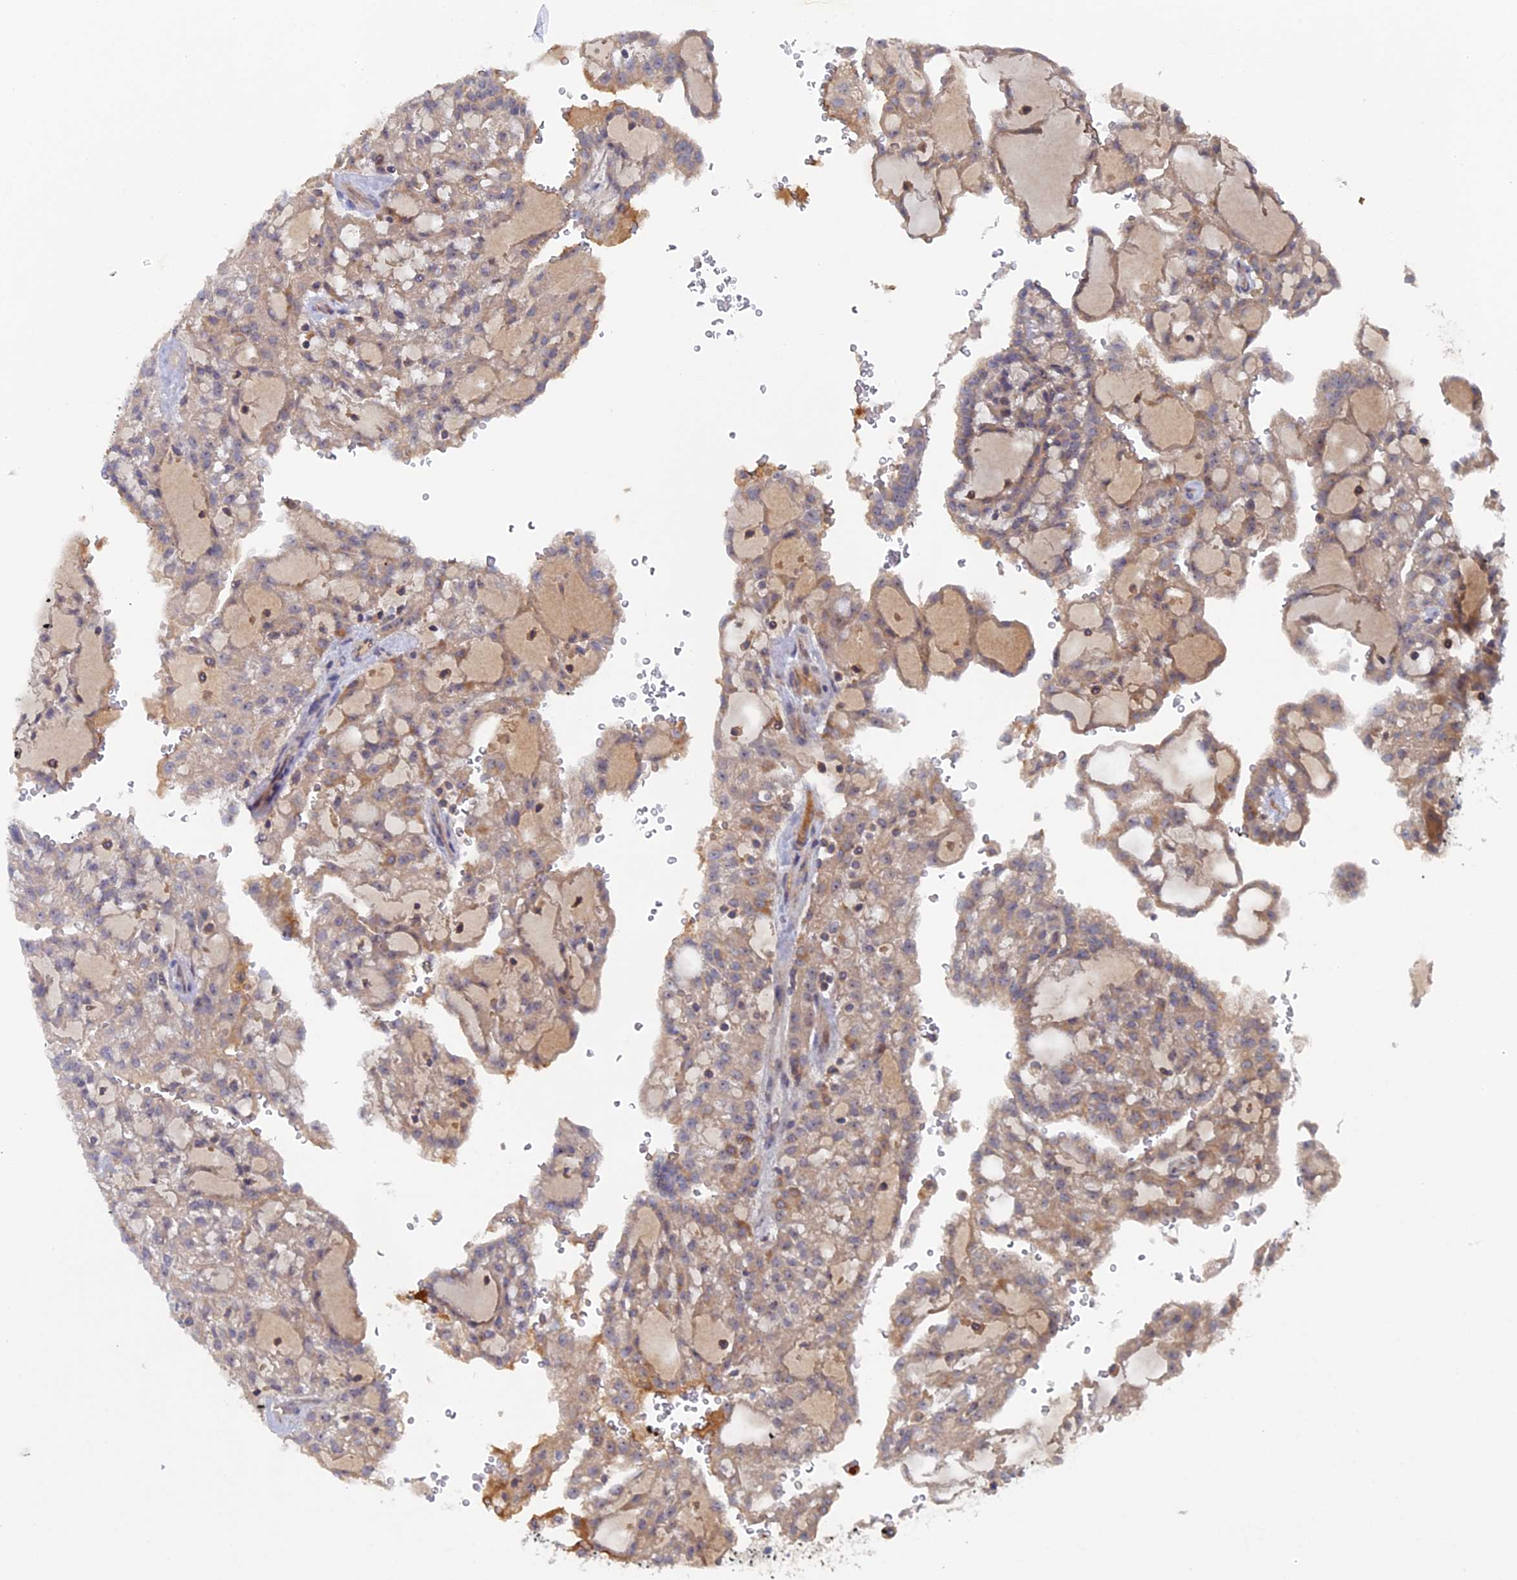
{"staining": {"intensity": "weak", "quantity": ">75%", "location": "cytoplasmic/membranous"}, "tissue": "renal cancer", "cell_type": "Tumor cells", "image_type": "cancer", "snomed": [{"axis": "morphology", "description": "Adenocarcinoma, NOS"}, {"axis": "topography", "description": "Kidney"}], "caption": "There is low levels of weak cytoplasmic/membranous staining in tumor cells of renal cancer (adenocarcinoma), as demonstrated by immunohistochemical staining (brown color).", "gene": "RAB15", "patient": {"sex": "male", "age": 63}}